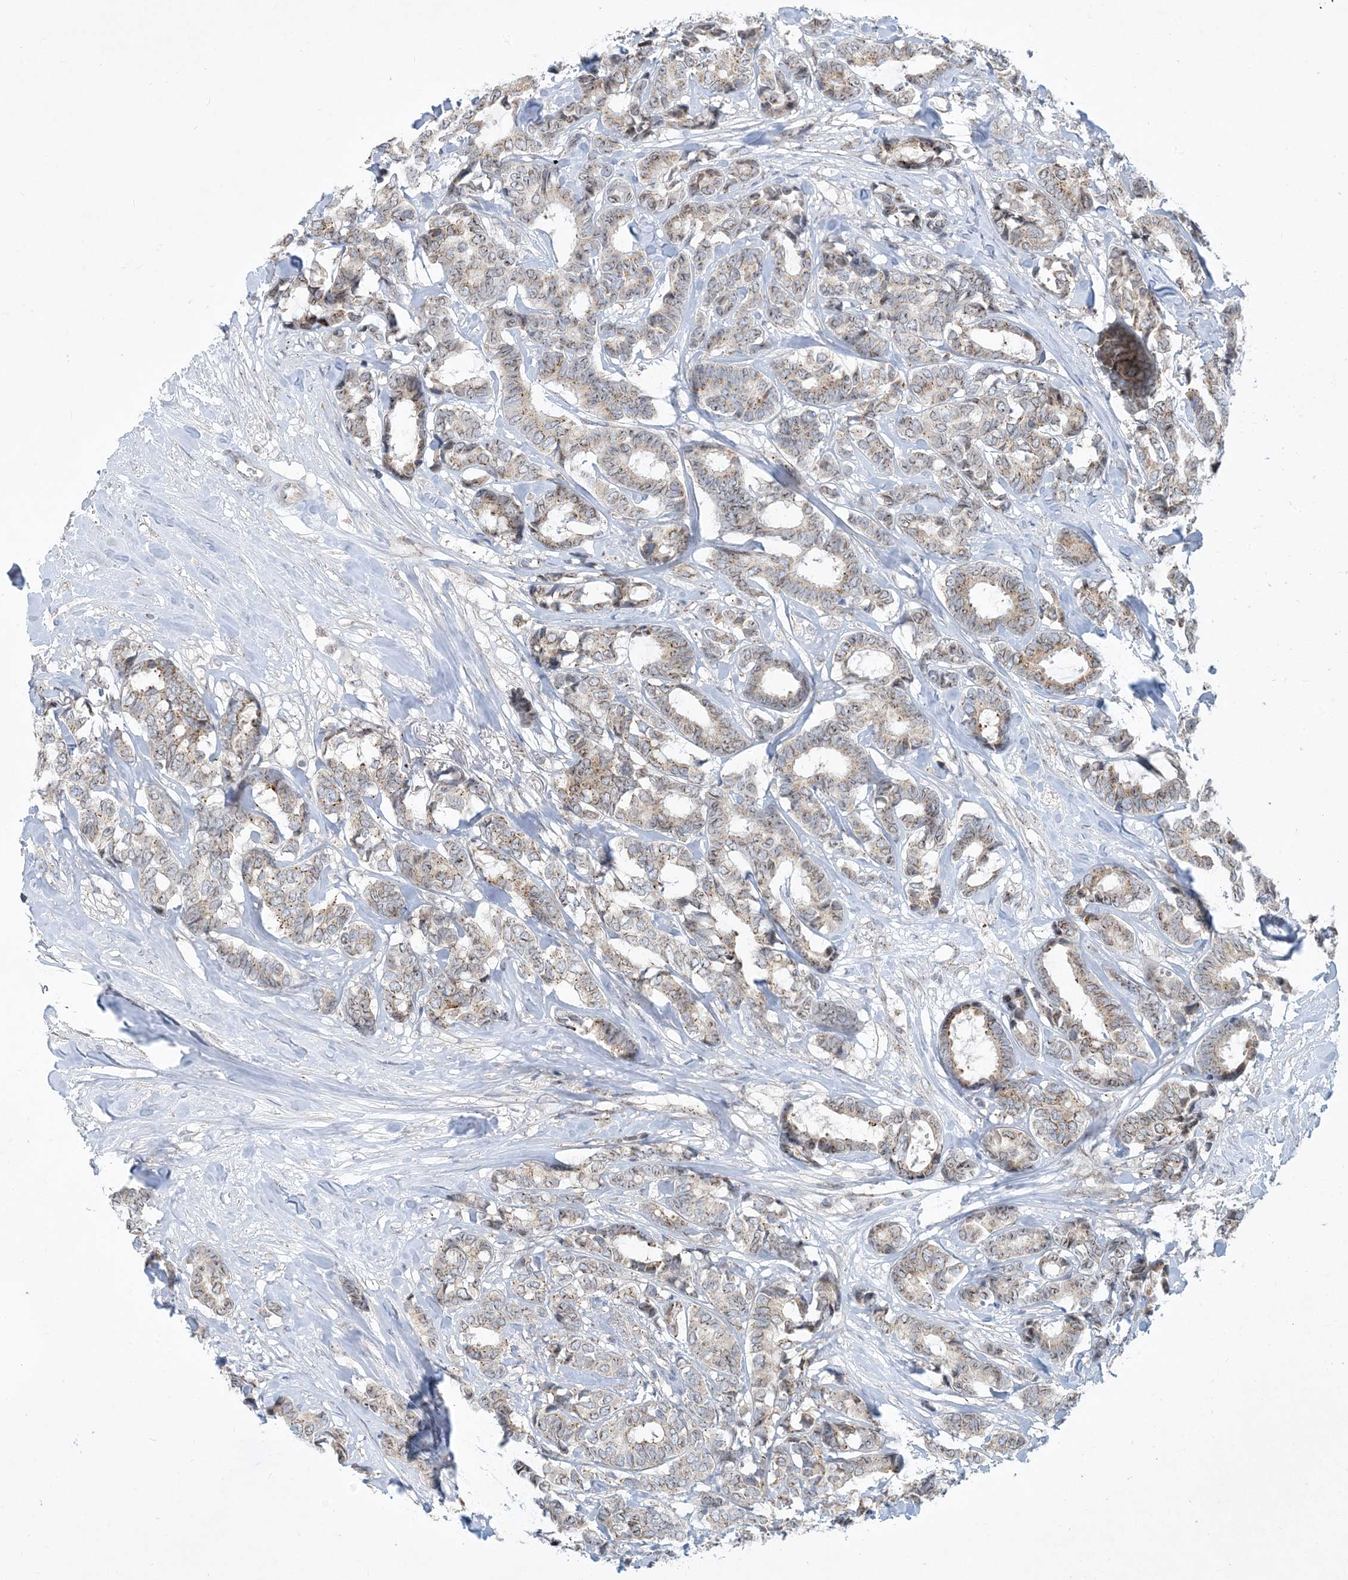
{"staining": {"intensity": "weak", "quantity": ">75%", "location": "cytoplasmic/membranous,nuclear"}, "tissue": "breast cancer", "cell_type": "Tumor cells", "image_type": "cancer", "snomed": [{"axis": "morphology", "description": "Duct carcinoma"}, {"axis": "topography", "description": "Breast"}], "caption": "About >75% of tumor cells in breast intraductal carcinoma display weak cytoplasmic/membranous and nuclear protein staining as visualized by brown immunohistochemical staining.", "gene": "CCDC14", "patient": {"sex": "female", "age": 87}}